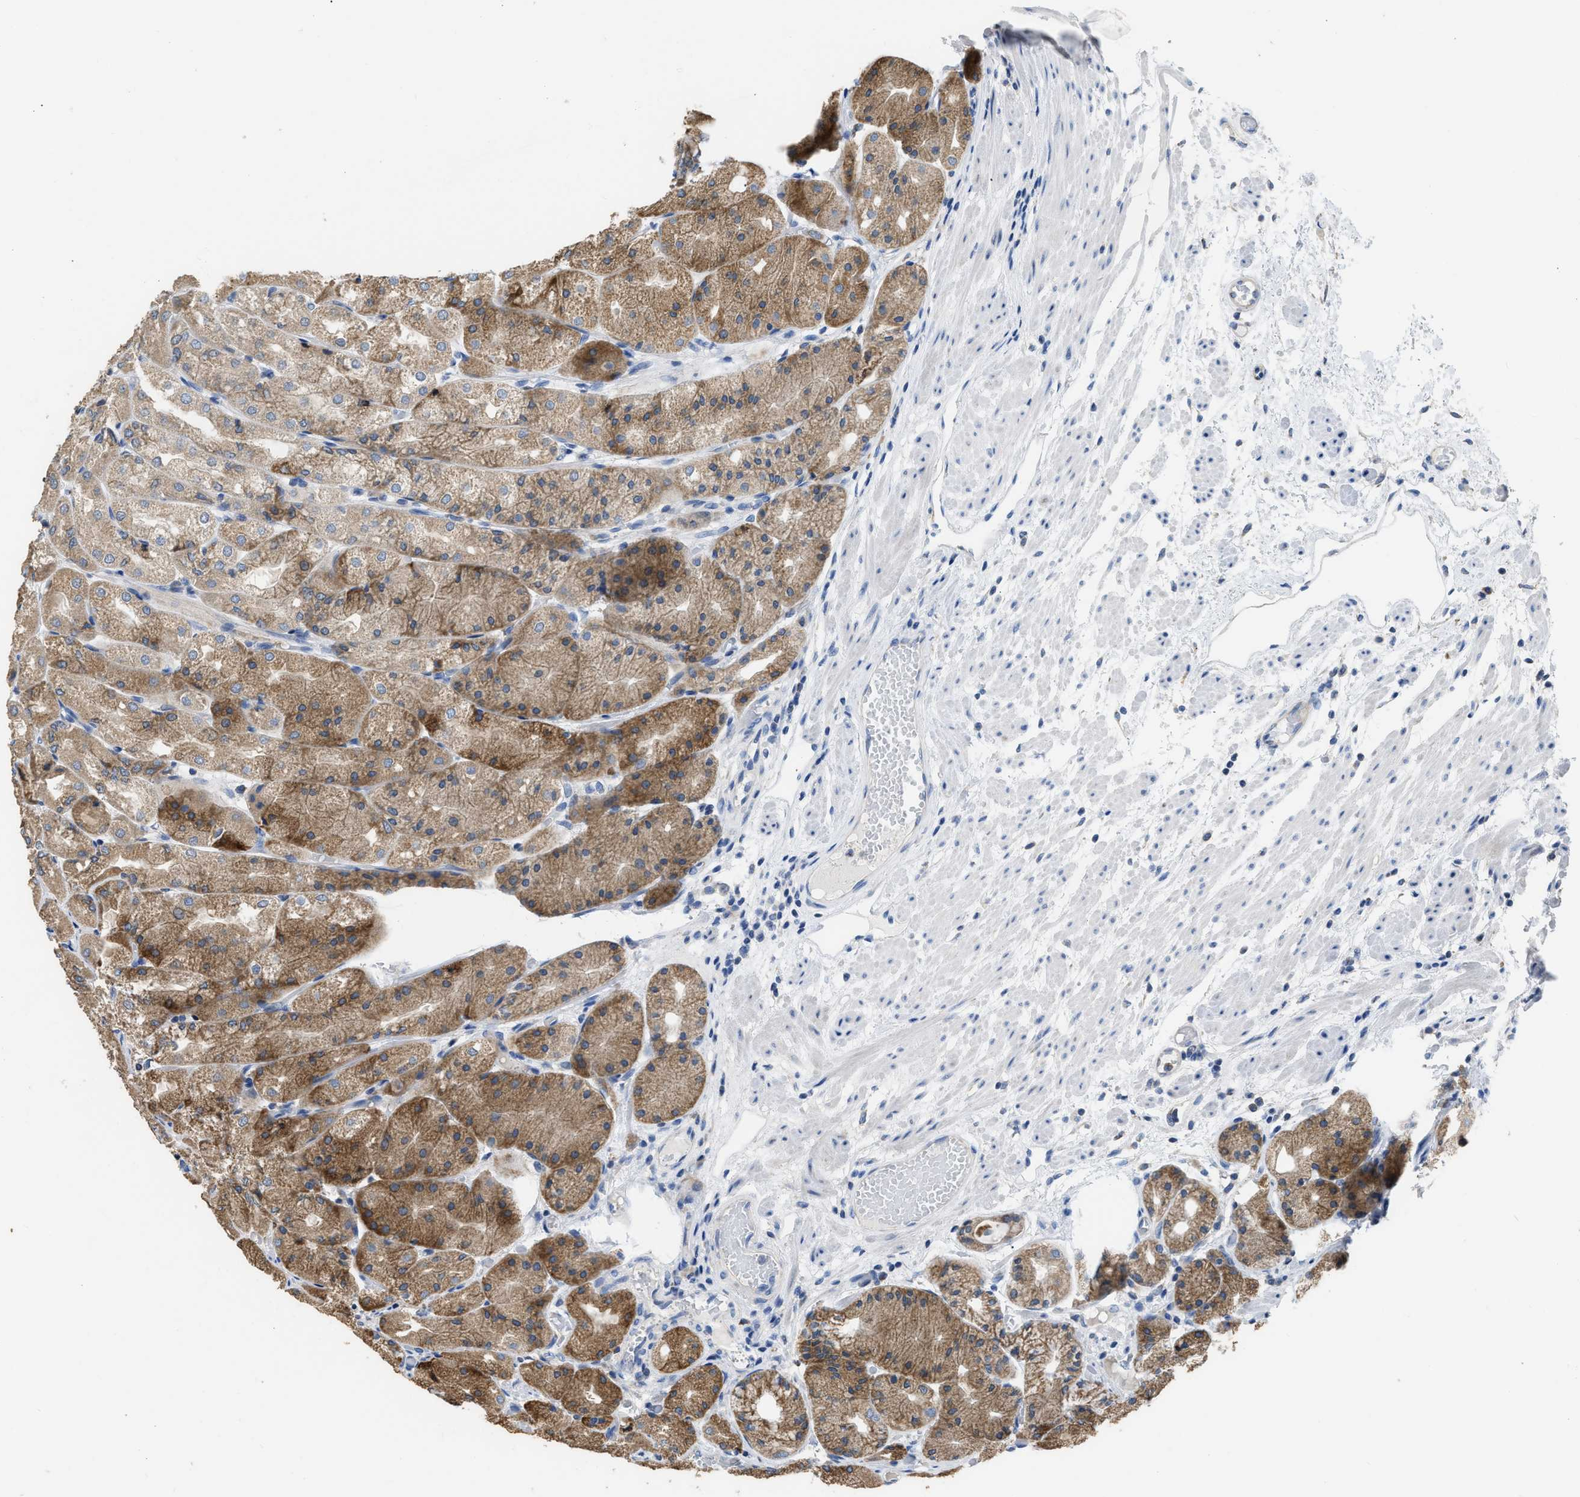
{"staining": {"intensity": "strong", "quantity": ">75%", "location": "cytoplasmic/membranous"}, "tissue": "stomach", "cell_type": "Glandular cells", "image_type": "normal", "snomed": [{"axis": "morphology", "description": "Normal tissue, NOS"}, {"axis": "topography", "description": "Stomach, upper"}], "caption": "Immunohistochemical staining of benign human stomach shows strong cytoplasmic/membranous protein staining in approximately >75% of glandular cells.", "gene": "AK2", "patient": {"sex": "male", "age": 72}}